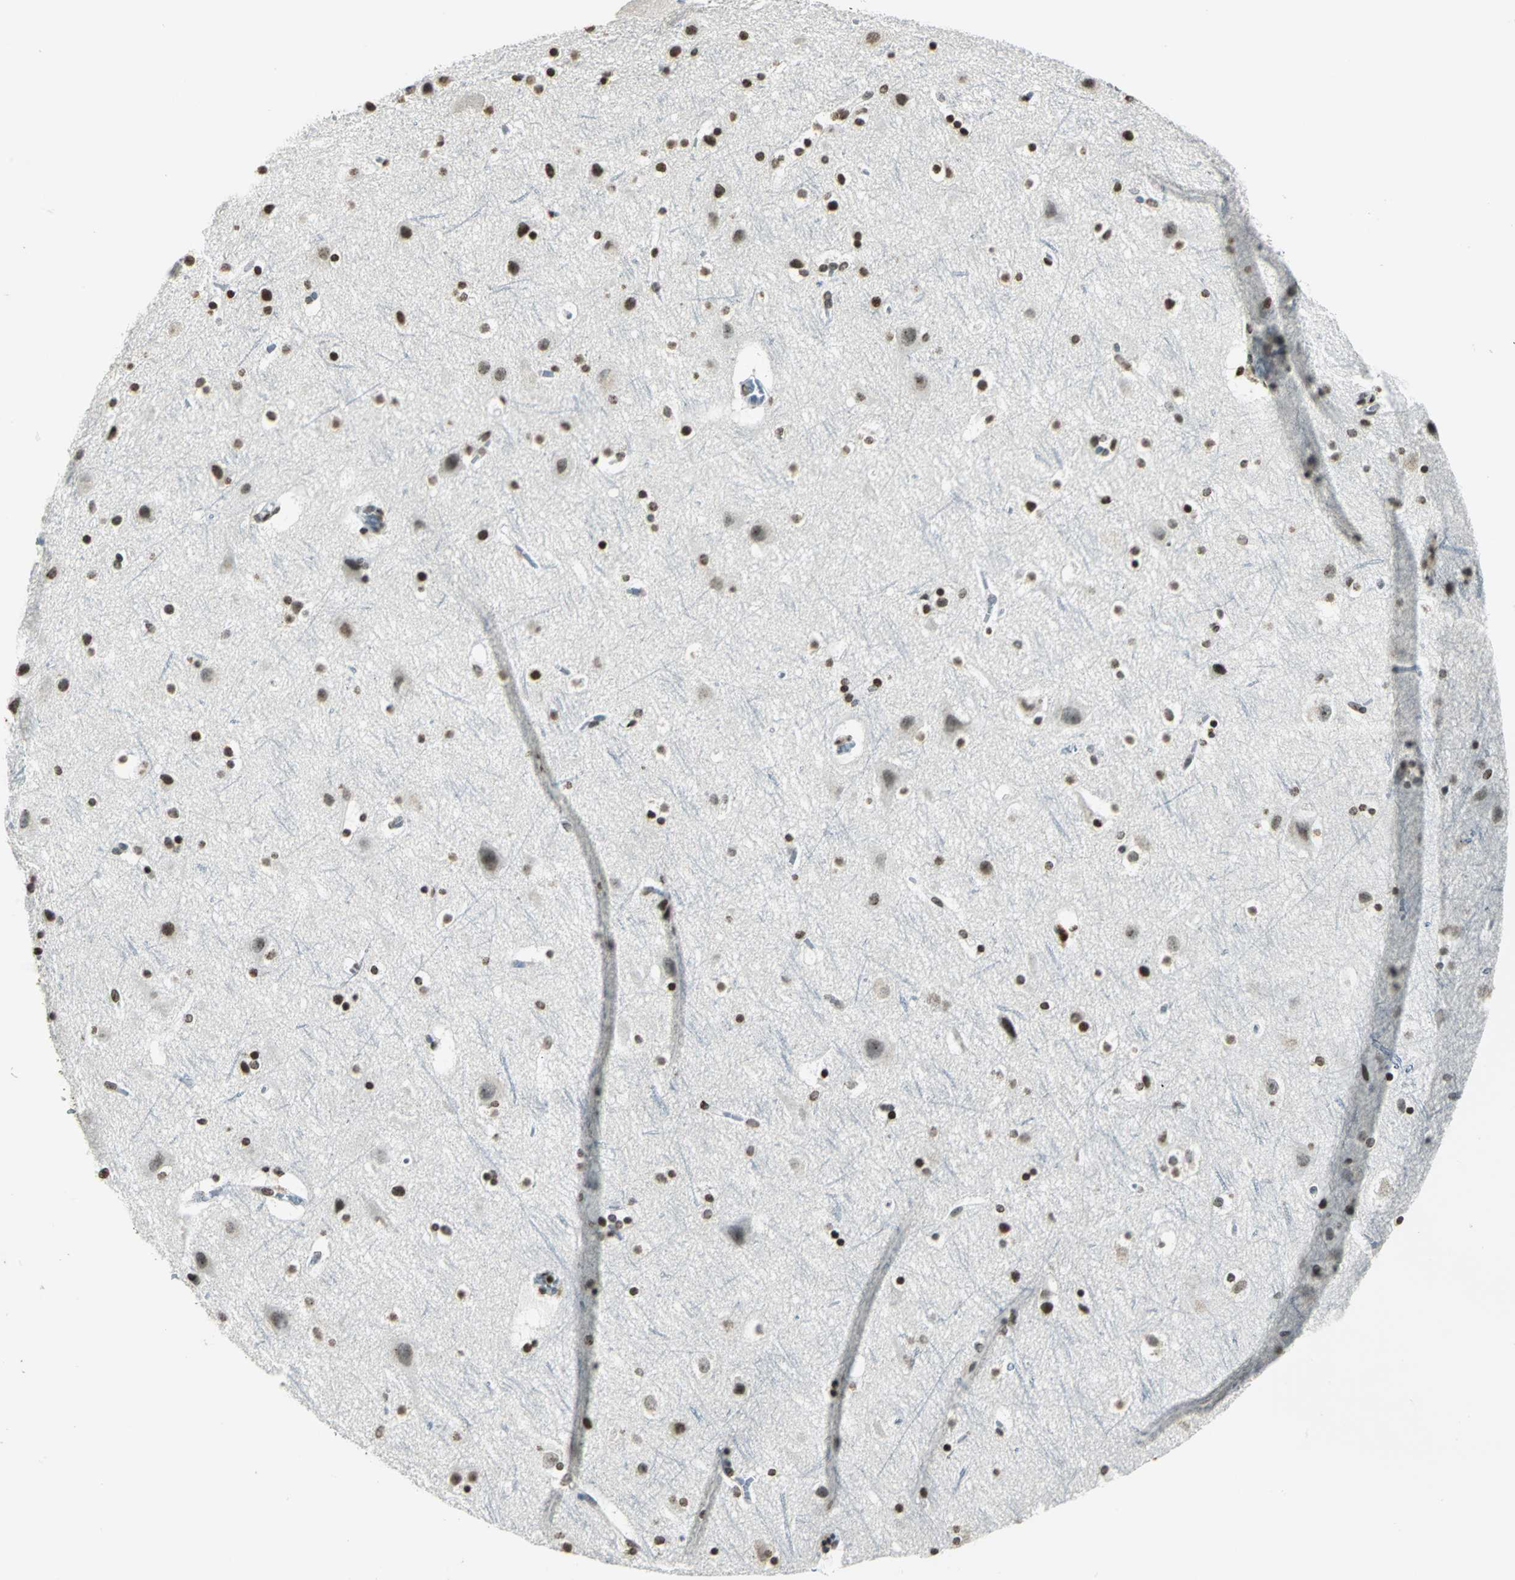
{"staining": {"intensity": "moderate", "quantity": "25%-75%", "location": "nuclear"}, "tissue": "cerebral cortex", "cell_type": "Endothelial cells", "image_type": "normal", "snomed": [{"axis": "morphology", "description": "Normal tissue, NOS"}, {"axis": "topography", "description": "Cerebral cortex"}], "caption": "Protein expression by IHC shows moderate nuclear expression in about 25%-75% of endothelial cells in benign cerebral cortex.", "gene": "MCM4", "patient": {"sex": "male", "age": 45}}